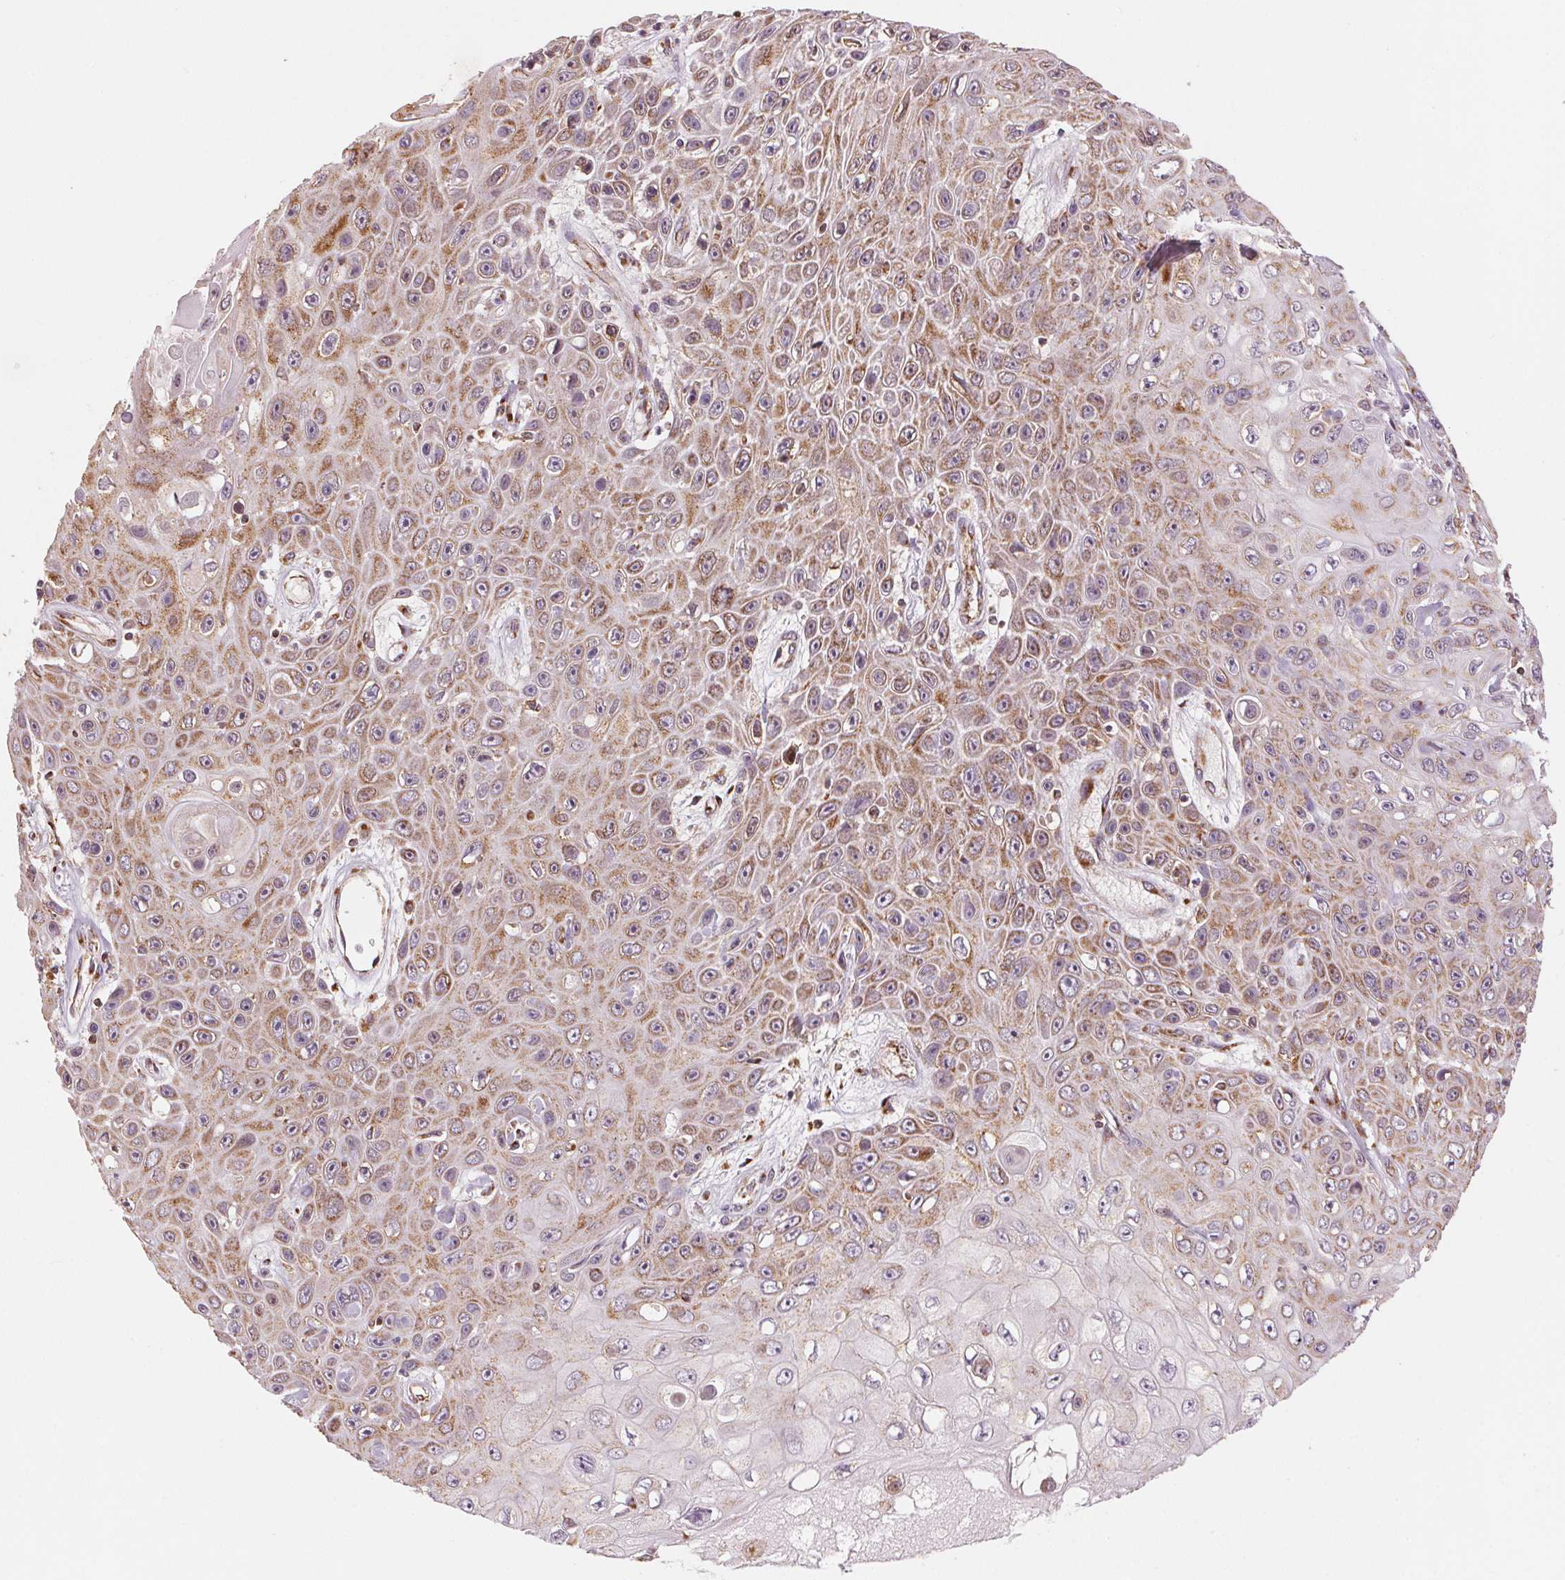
{"staining": {"intensity": "moderate", "quantity": ">75%", "location": "cytoplasmic/membranous"}, "tissue": "skin cancer", "cell_type": "Tumor cells", "image_type": "cancer", "snomed": [{"axis": "morphology", "description": "Squamous cell carcinoma, NOS"}, {"axis": "topography", "description": "Skin"}], "caption": "This is a histology image of immunohistochemistry (IHC) staining of skin squamous cell carcinoma, which shows moderate staining in the cytoplasmic/membranous of tumor cells.", "gene": "TOMM70", "patient": {"sex": "male", "age": 82}}